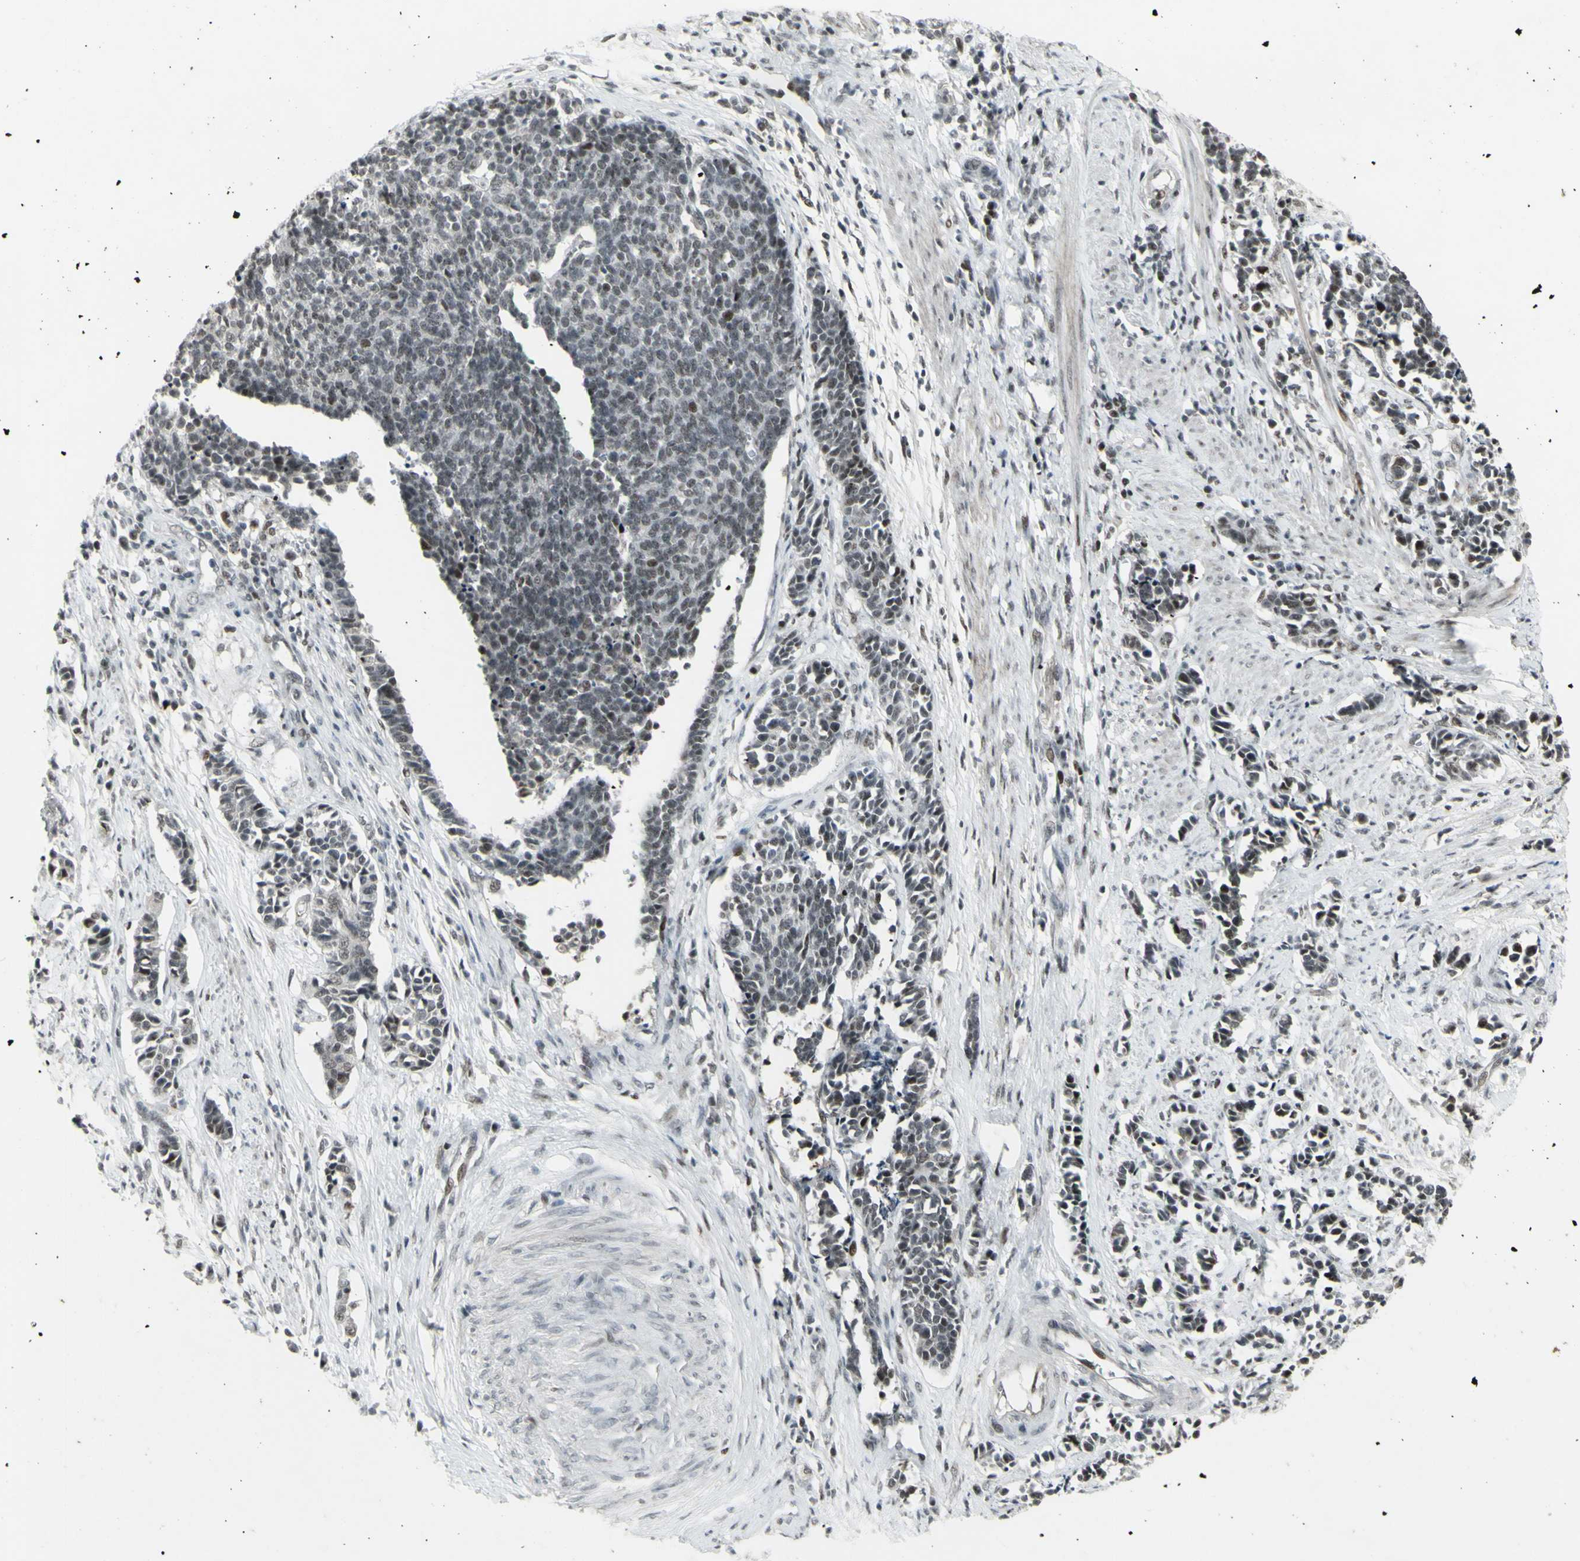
{"staining": {"intensity": "weak", "quantity": "<25%", "location": "nuclear"}, "tissue": "cervical cancer", "cell_type": "Tumor cells", "image_type": "cancer", "snomed": [{"axis": "morphology", "description": "Normal tissue, NOS"}, {"axis": "morphology", "description": "Squamous cell carcinoma, NOS"}, {"axis": "topography", "description": "Cervix"}], "caption": "Immunohistochemistry histopathology image of human cervical squamous cell carcinoma stained for a protein (brown), which reveals no expression in tumor cells.", "gene": "SUPT6H", "patient": {"sex": "female", "age": 35}}